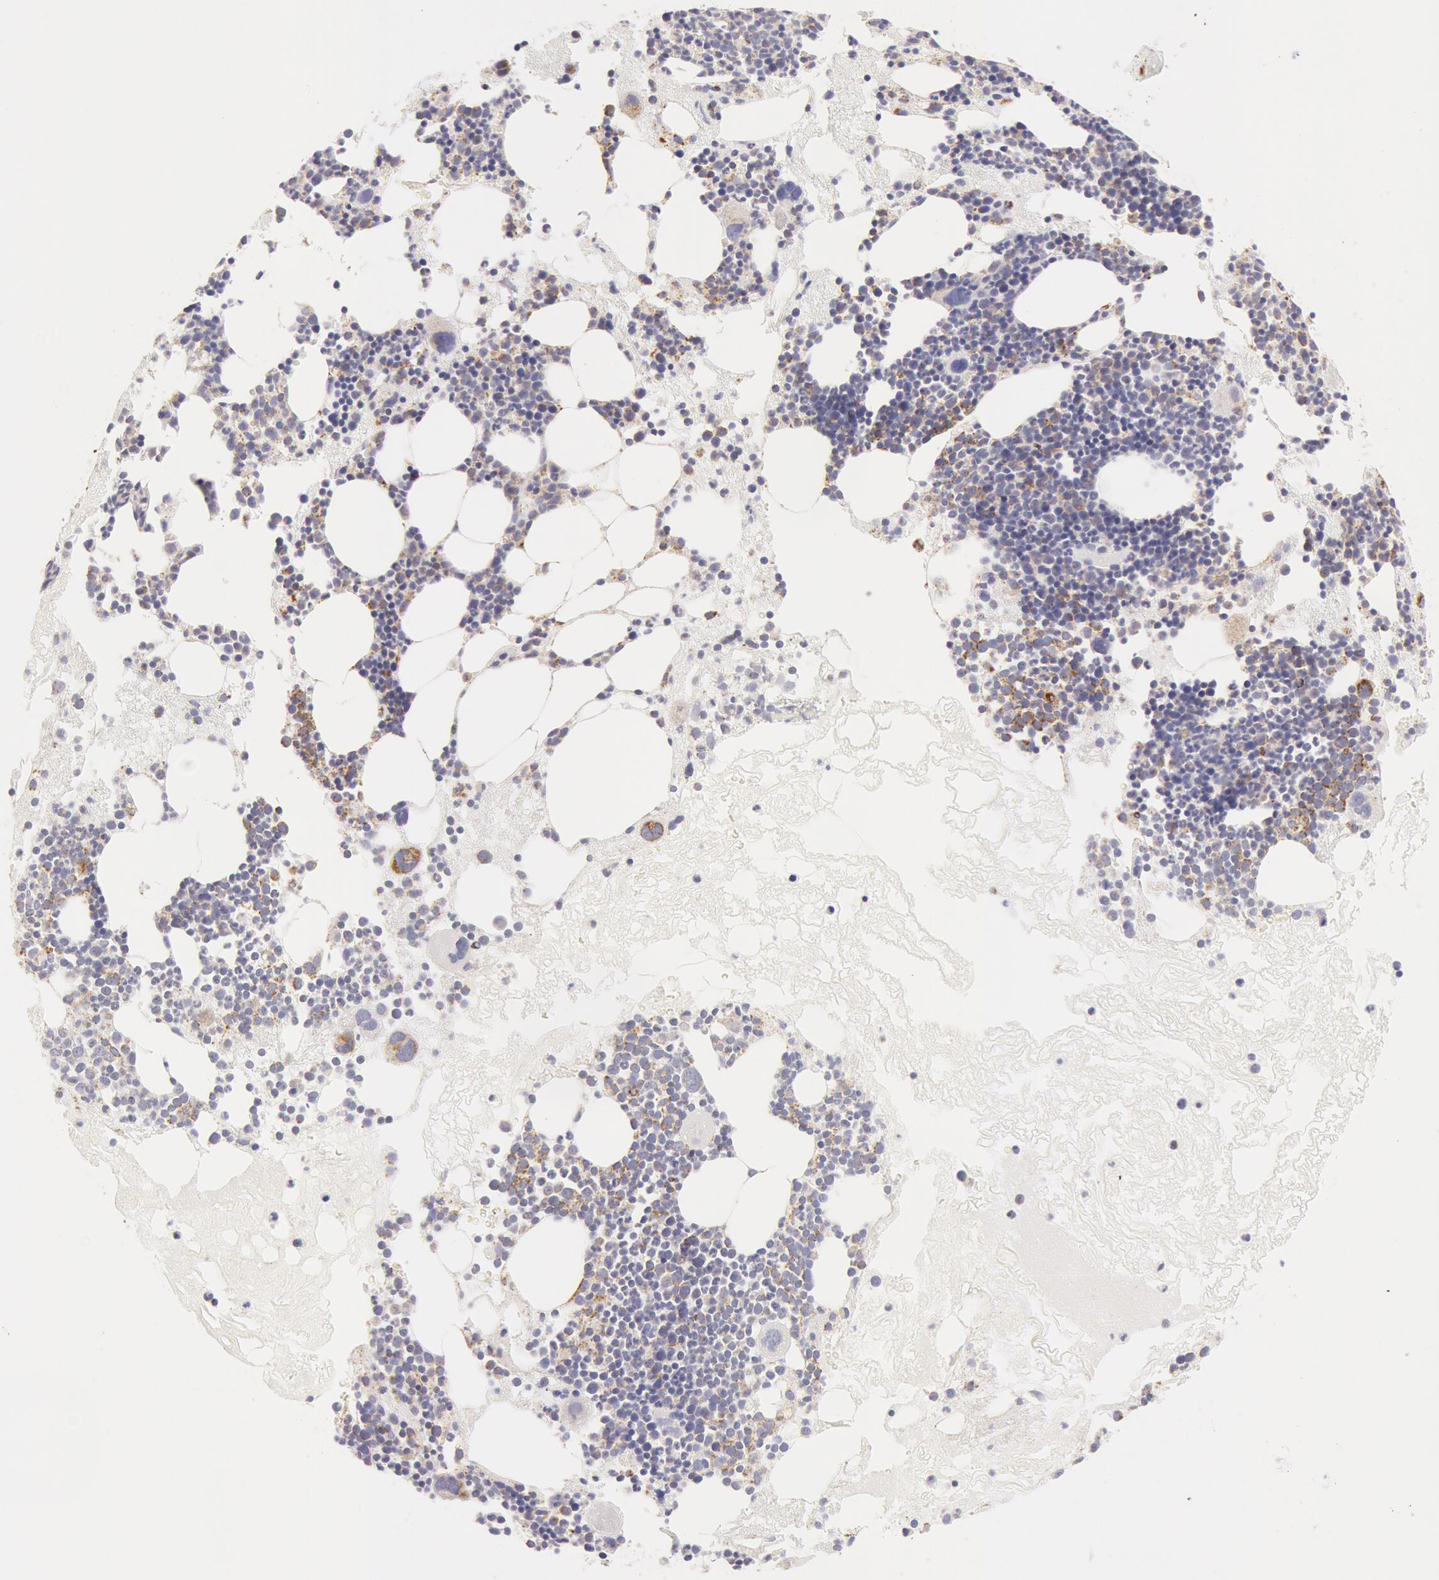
{"staining": {"intensity": "weak", "quantity": "<25%", "location": "cytoplasmic/membranous"}, "tissue": "bone marrow", "cell_type": "Hematopoietic cells", "image_type": "normal", "snomed": [{"axis": "morphology", "description": "Normal tissue, NOS"}, {"axis": "topography", "description": "Bone marrow"}], "caption": "This is an immunohistochemistry (IHC) histopathology image of unremarkable human bone marrow. There is no expression in hematopoietic cells.", "gene": "ATP5F1B", "patient": {"sex": "male", "age": 75}}